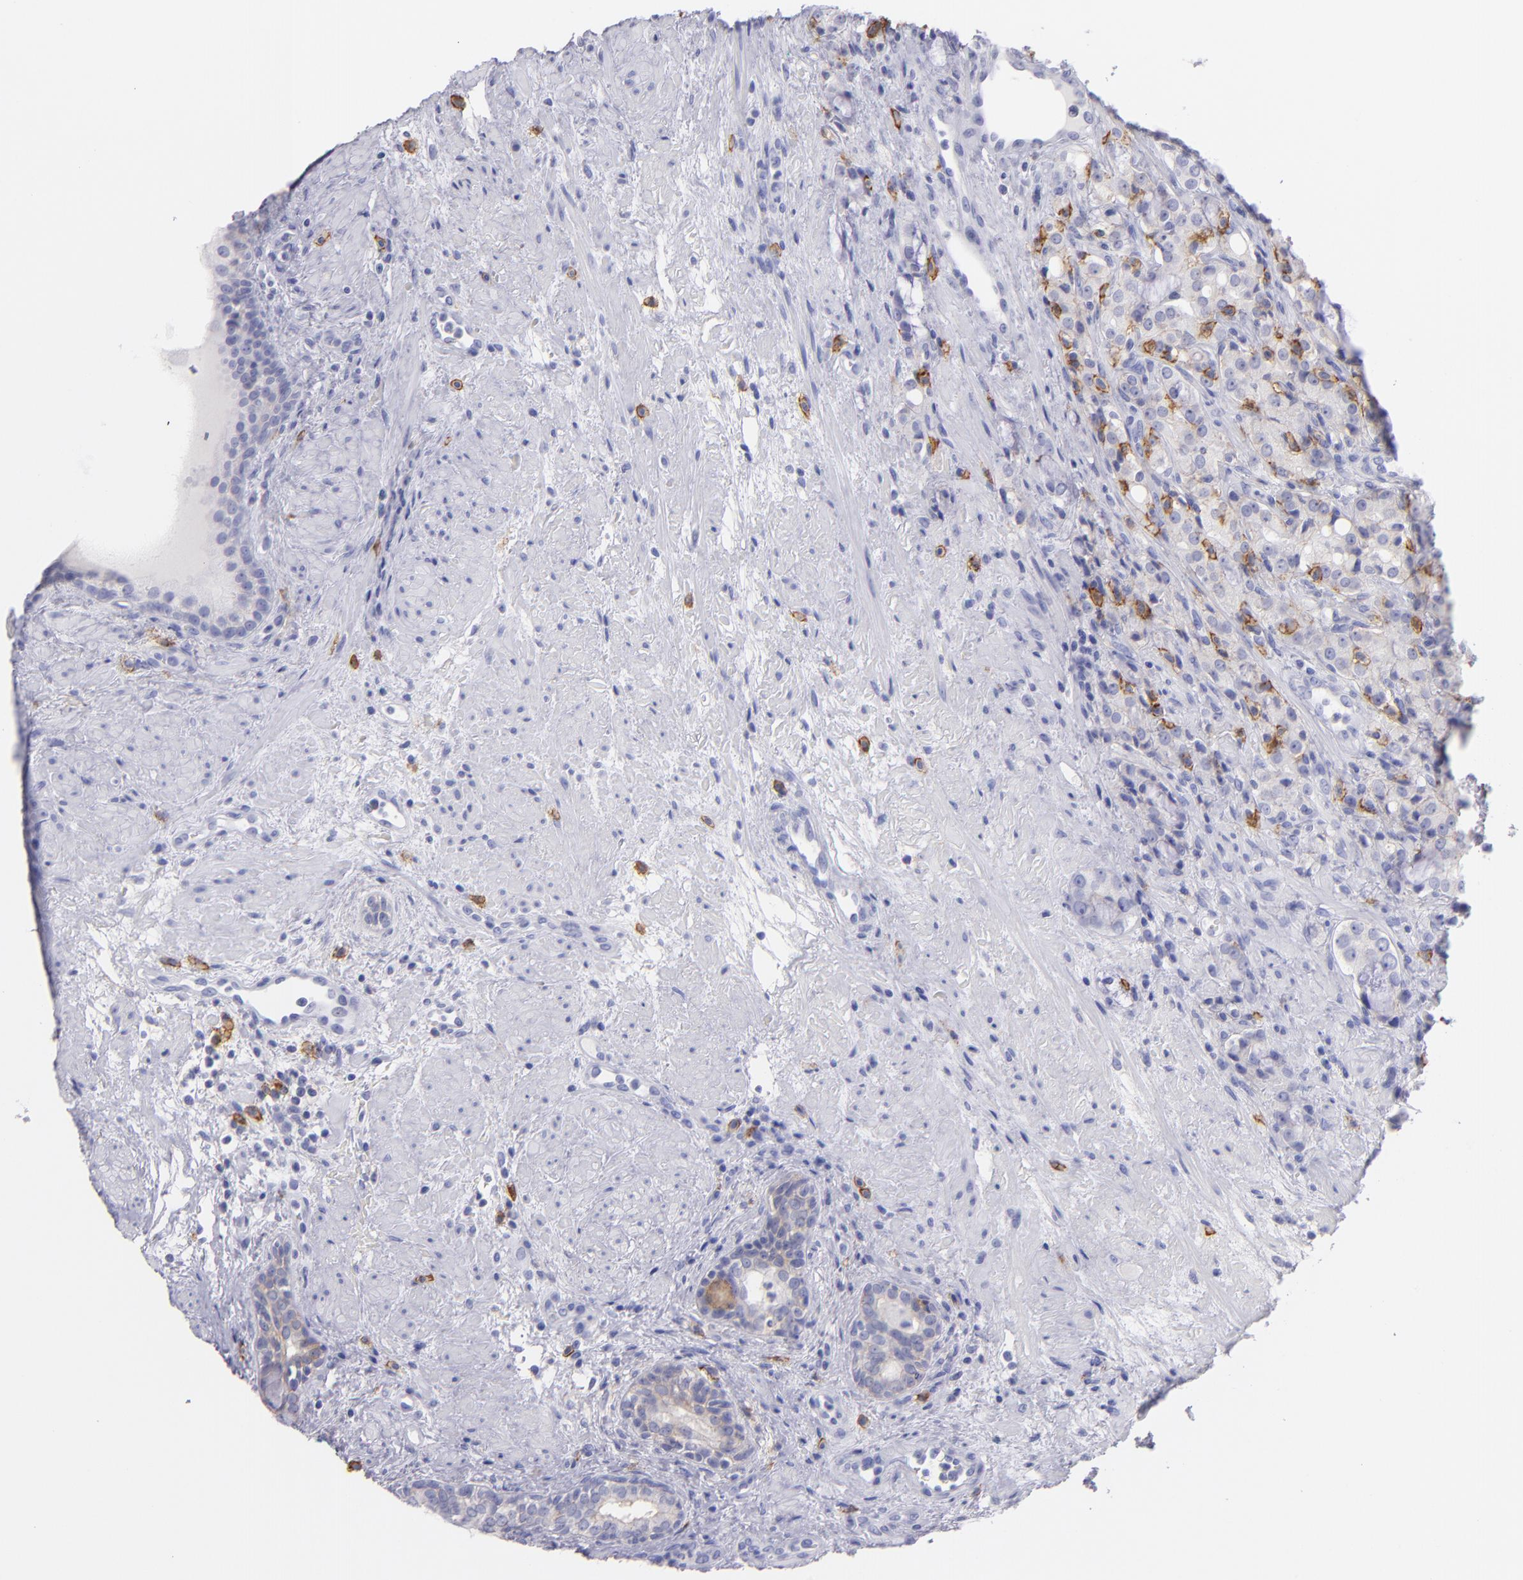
{"staining": {"intensity": "negative", "quantity": "none", "location": "none"}, "tissue": "prostate cancer", "cell_type": "Tumor cells", "image_type": "cancer", "snomed": [{"axis": "morphology", "description": "Adenocarcinoma, High grade"}, {"axis": "topography", "description": "Prostate"}], "caption": "This is a micrograph of immunohistochemistry staining of prostate cancer (high-grade adenocarcinoma), which shows no staining in tumor cells.", "gene": "CD82", "patient": {"sex": "male", "age": 72}}